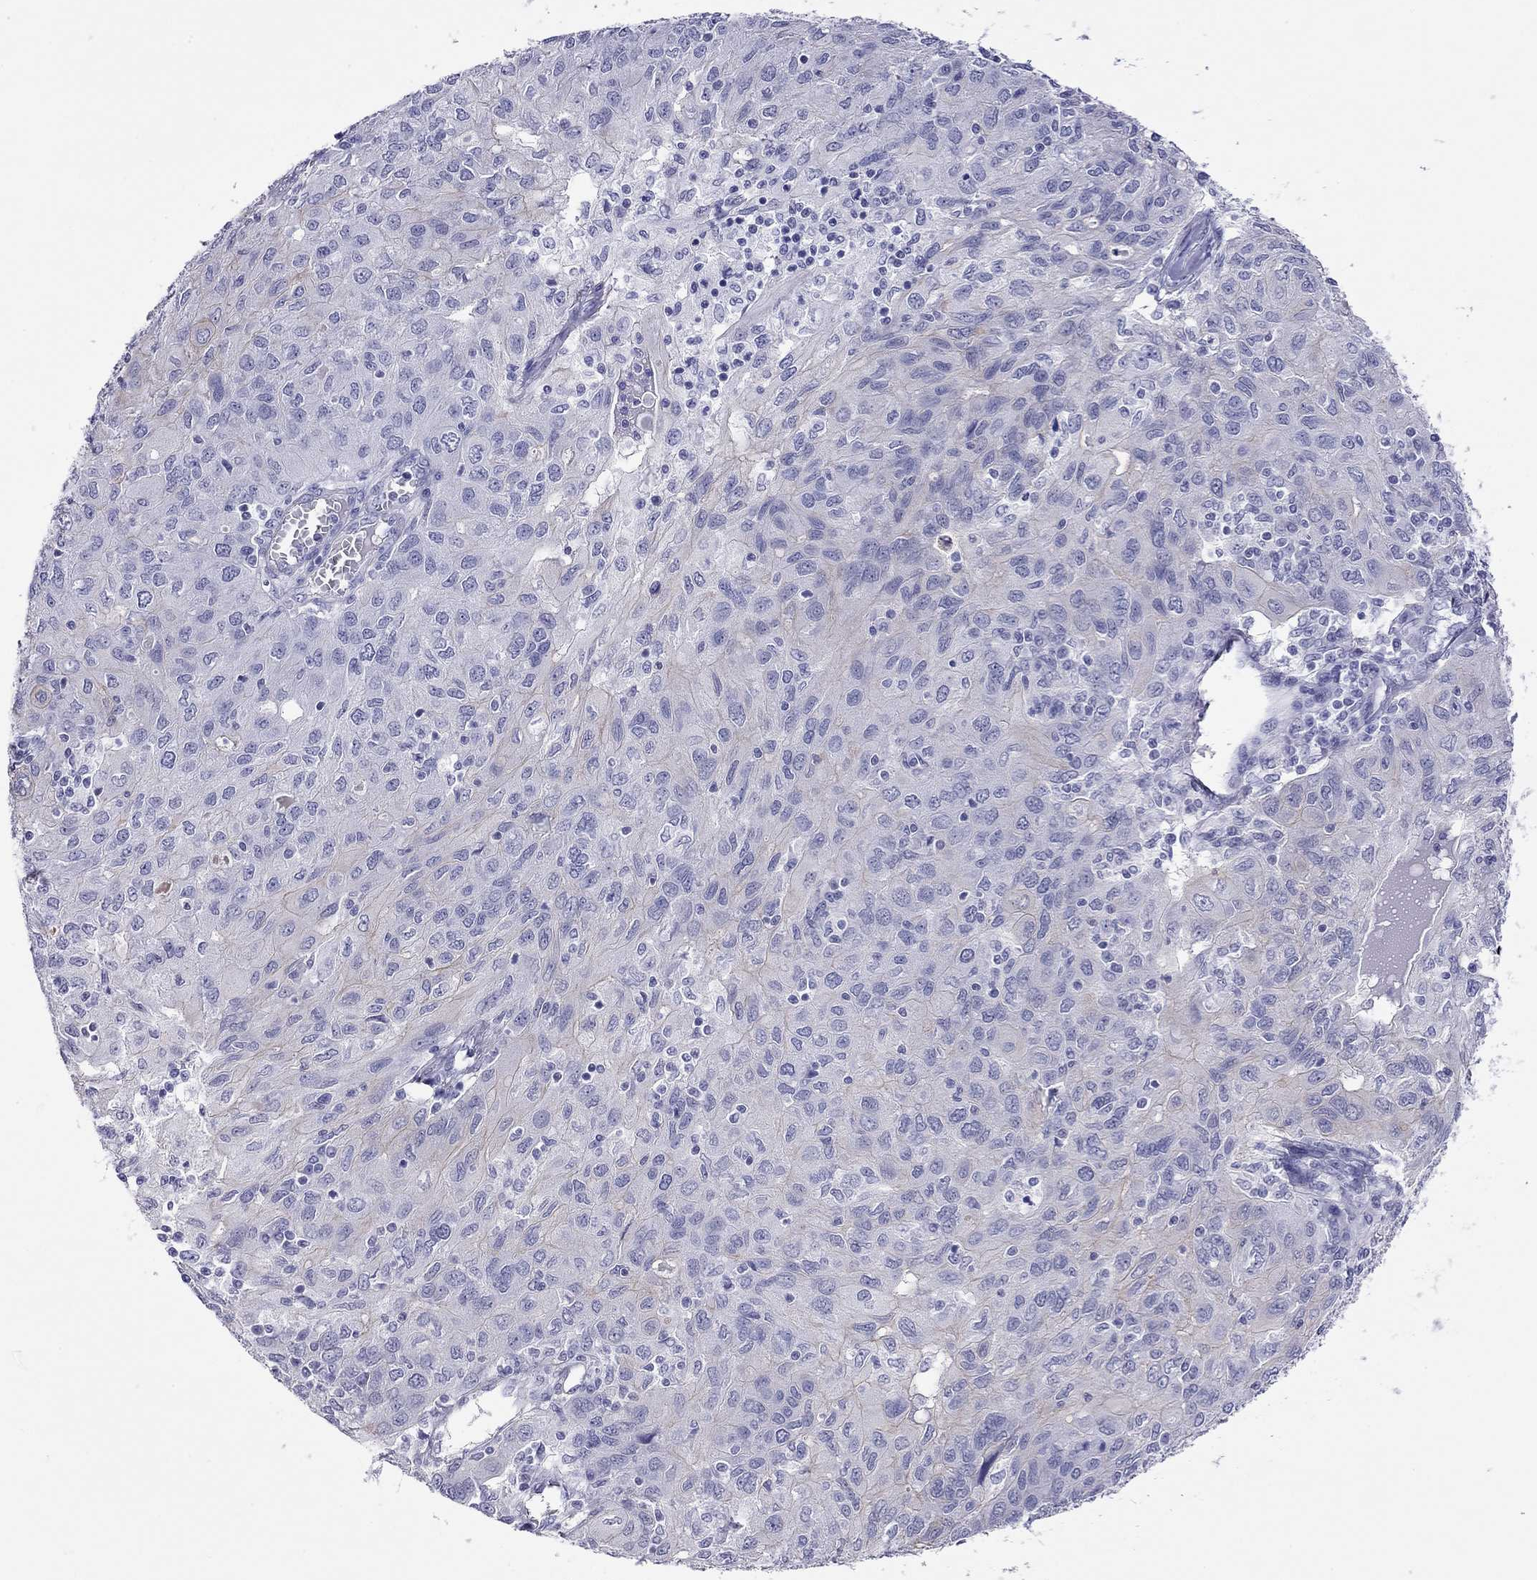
{"staining": {"intensity": "negative", "quantity": "none", "location": "none"}, "tissue": "ovarian cancer", "cell_type": "Tumor cells", "image_type": "cancer", "snomed": [{"axis": "morphology", "description": "Carcinoma, endometroid"}, {"axis": "topography", "description": "Ovary"}], "caption": "An IHC photomicrograph of ovarian cancer (endometroid carcinoma) is shown. There is no staining in tumor cells of ovarian cancer (endometroid carcinoma).", "gene": "MYMX", "patient": {"sex": "female", "age": 50}}